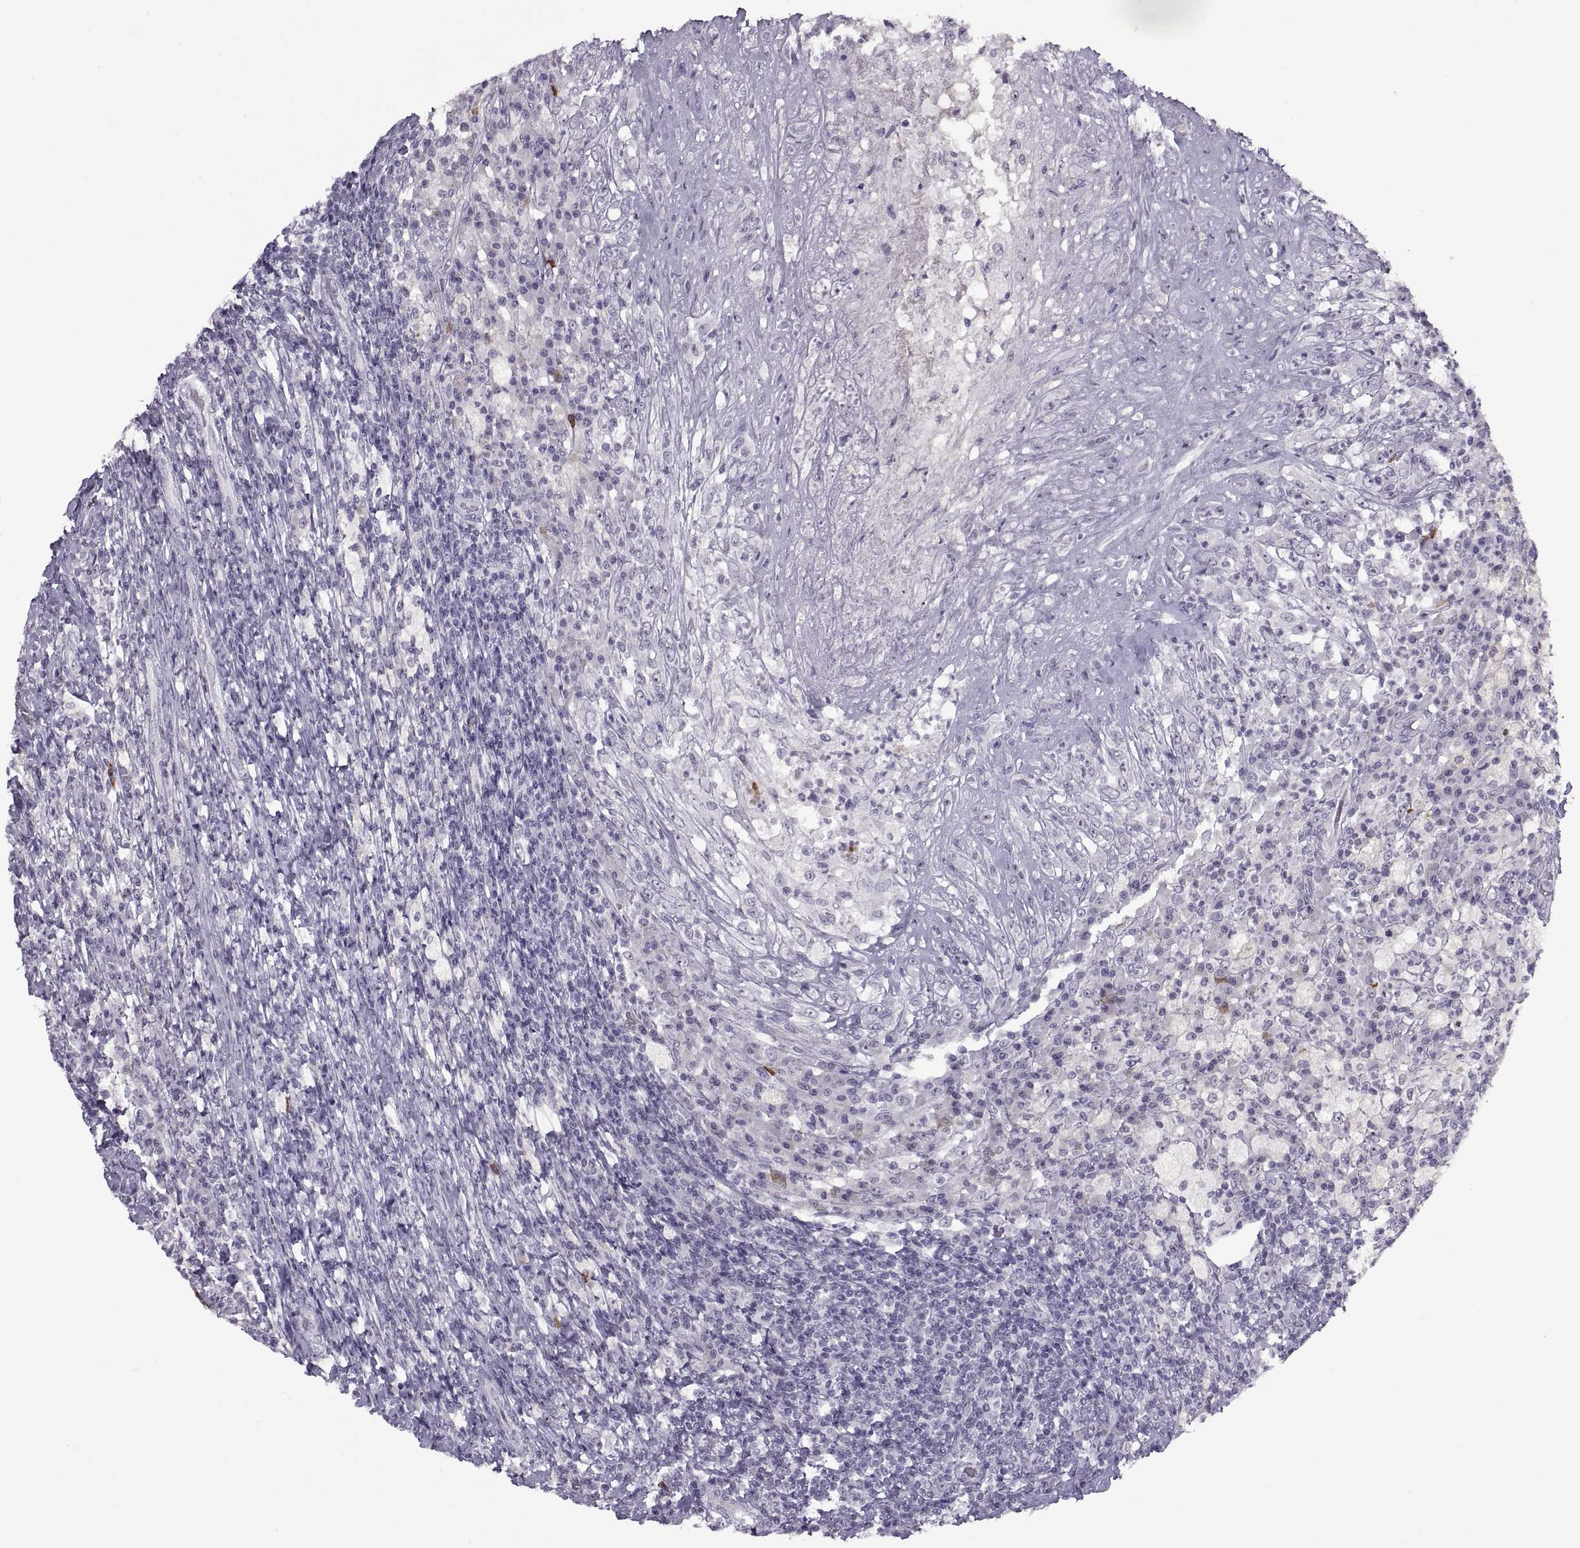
{"staining": {"intensity": "negative", "quantity": "none", "location": "none"}, "tissue": "testis cancer", "cell_type": "Tumor cells", "image_type": "cancer", "snomed": [{"axis": "morphology", "description": "Necrosis, NOS"}, {"axis": "morphology", "description": "Carcinoma, Embryonal, NOS"}, {"axis": "topography", "description": "Testis"}], "caption": "DAB immunohistochemical staining of testis embryonal carcinoma shows no significant staining in tumor cells.", "gene": "ASIC2", "patient": {"sex": "male", "age": 19}}